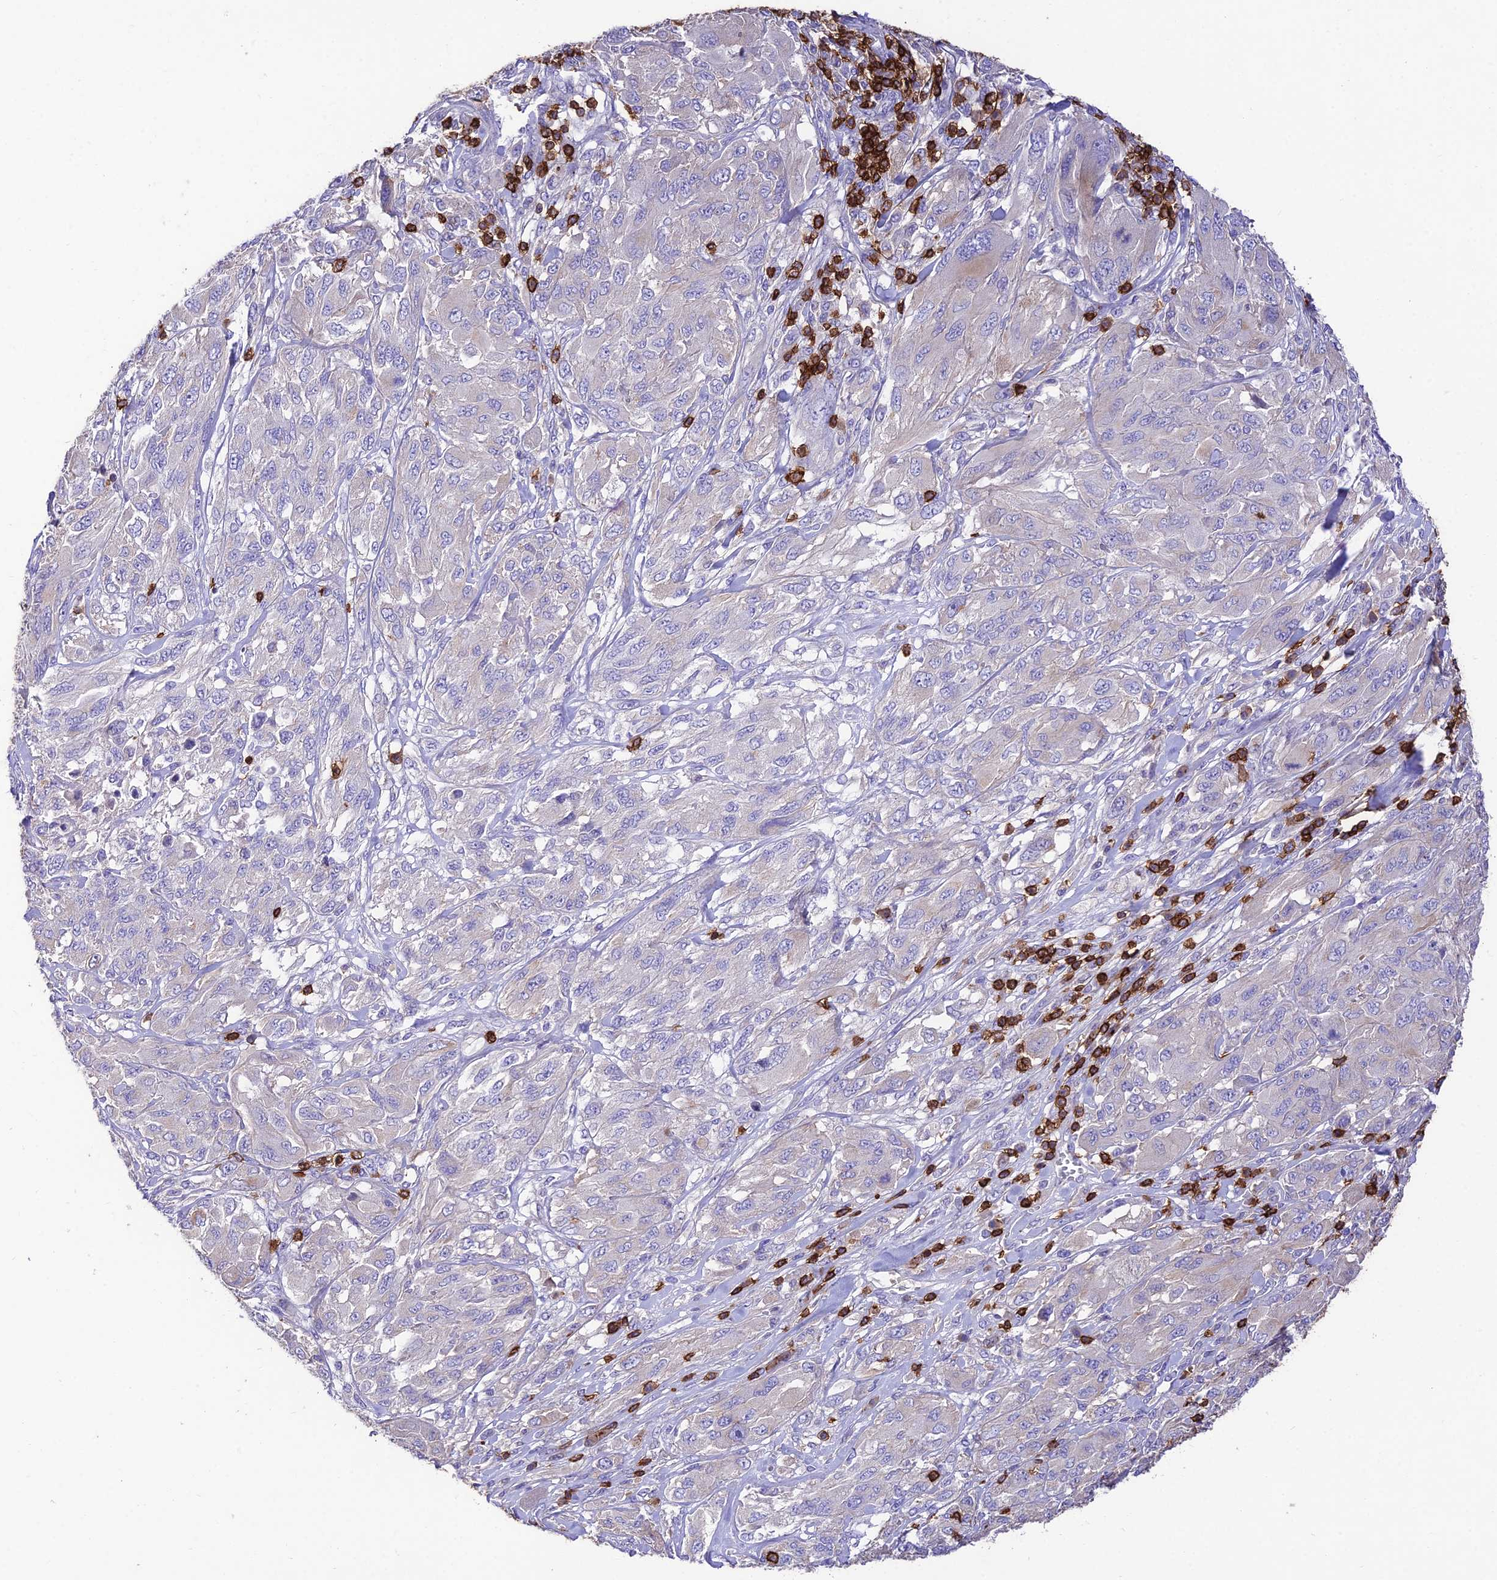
{"staining": {"intensity": "negative", "quantity": "none", "location": "none"}, "tissue": "melanoma", "cell_type": "Tumor cells", "image_type": "cancer", "snomed": [{"axis": "morphology", "description": "Malignant melanoma, NOS"}, {"axis": "topography", "description": "Skin"}], "caption": "This is an immunohistochemistry micrograph of malignant melanoma. There is no positivity in tumor cells.", "gene": "PTPRCAP", "patient": {"sex": "female", "age": 91}}